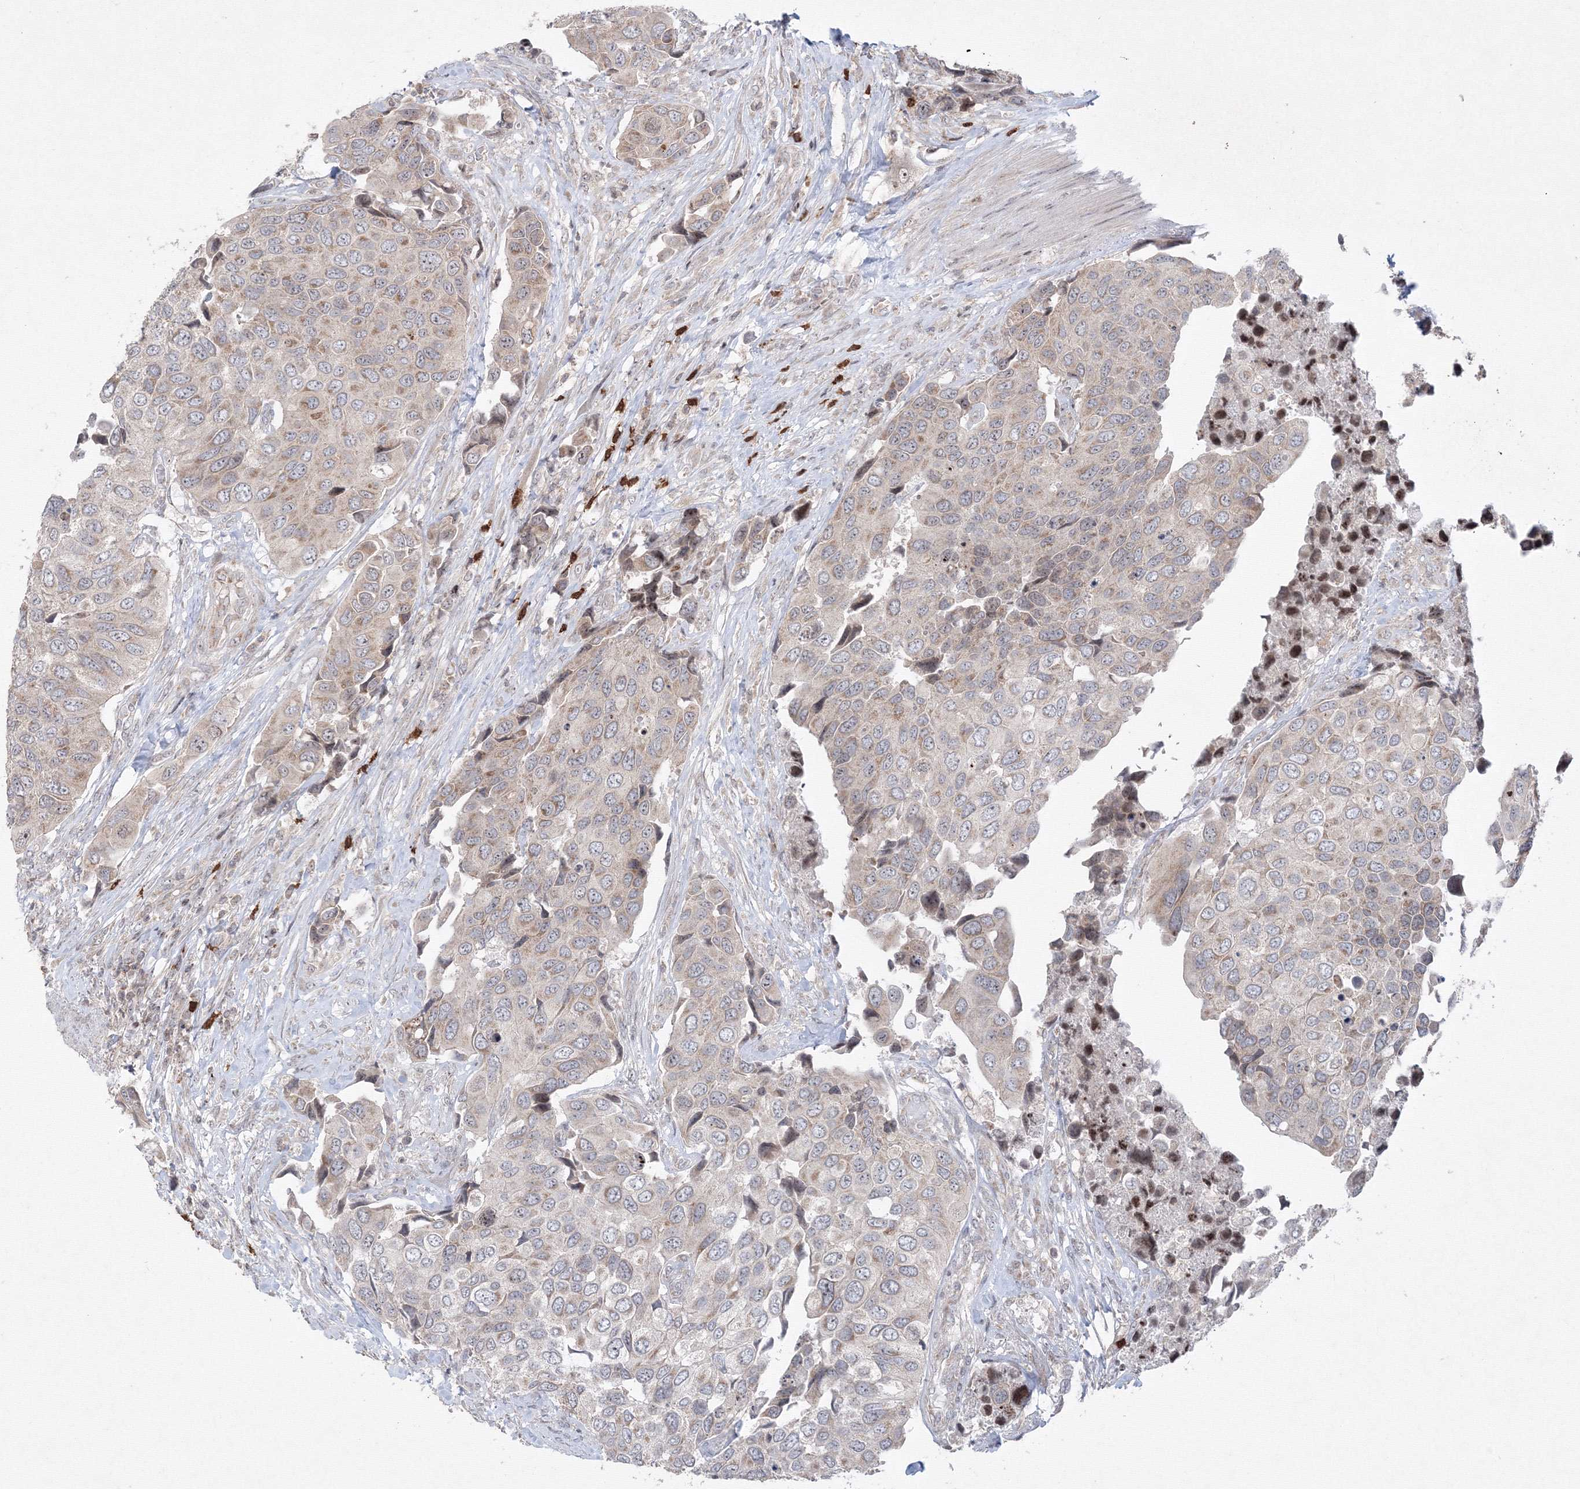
{"staining": {"intensity": "moderate", "quantity": "25%-75%", "location": "cytoplasmic/membranous"}, "tissue": "urothelial cancer", "cell_type": "Tumor cells", "image_type": "cancer", "snomed": [{"axis": "morphology", "description": "Urothelial carcinoma, High grade"}, {"axis": "topography", "description": "Urinary bladder"}], "caption": "Human urothelial carcinoma (high-grade) stained with a protein marker exhibits moderate staining in tumor cells.", "gene": "MKRN2", "patient": {"sex": "male", "age": 74}}